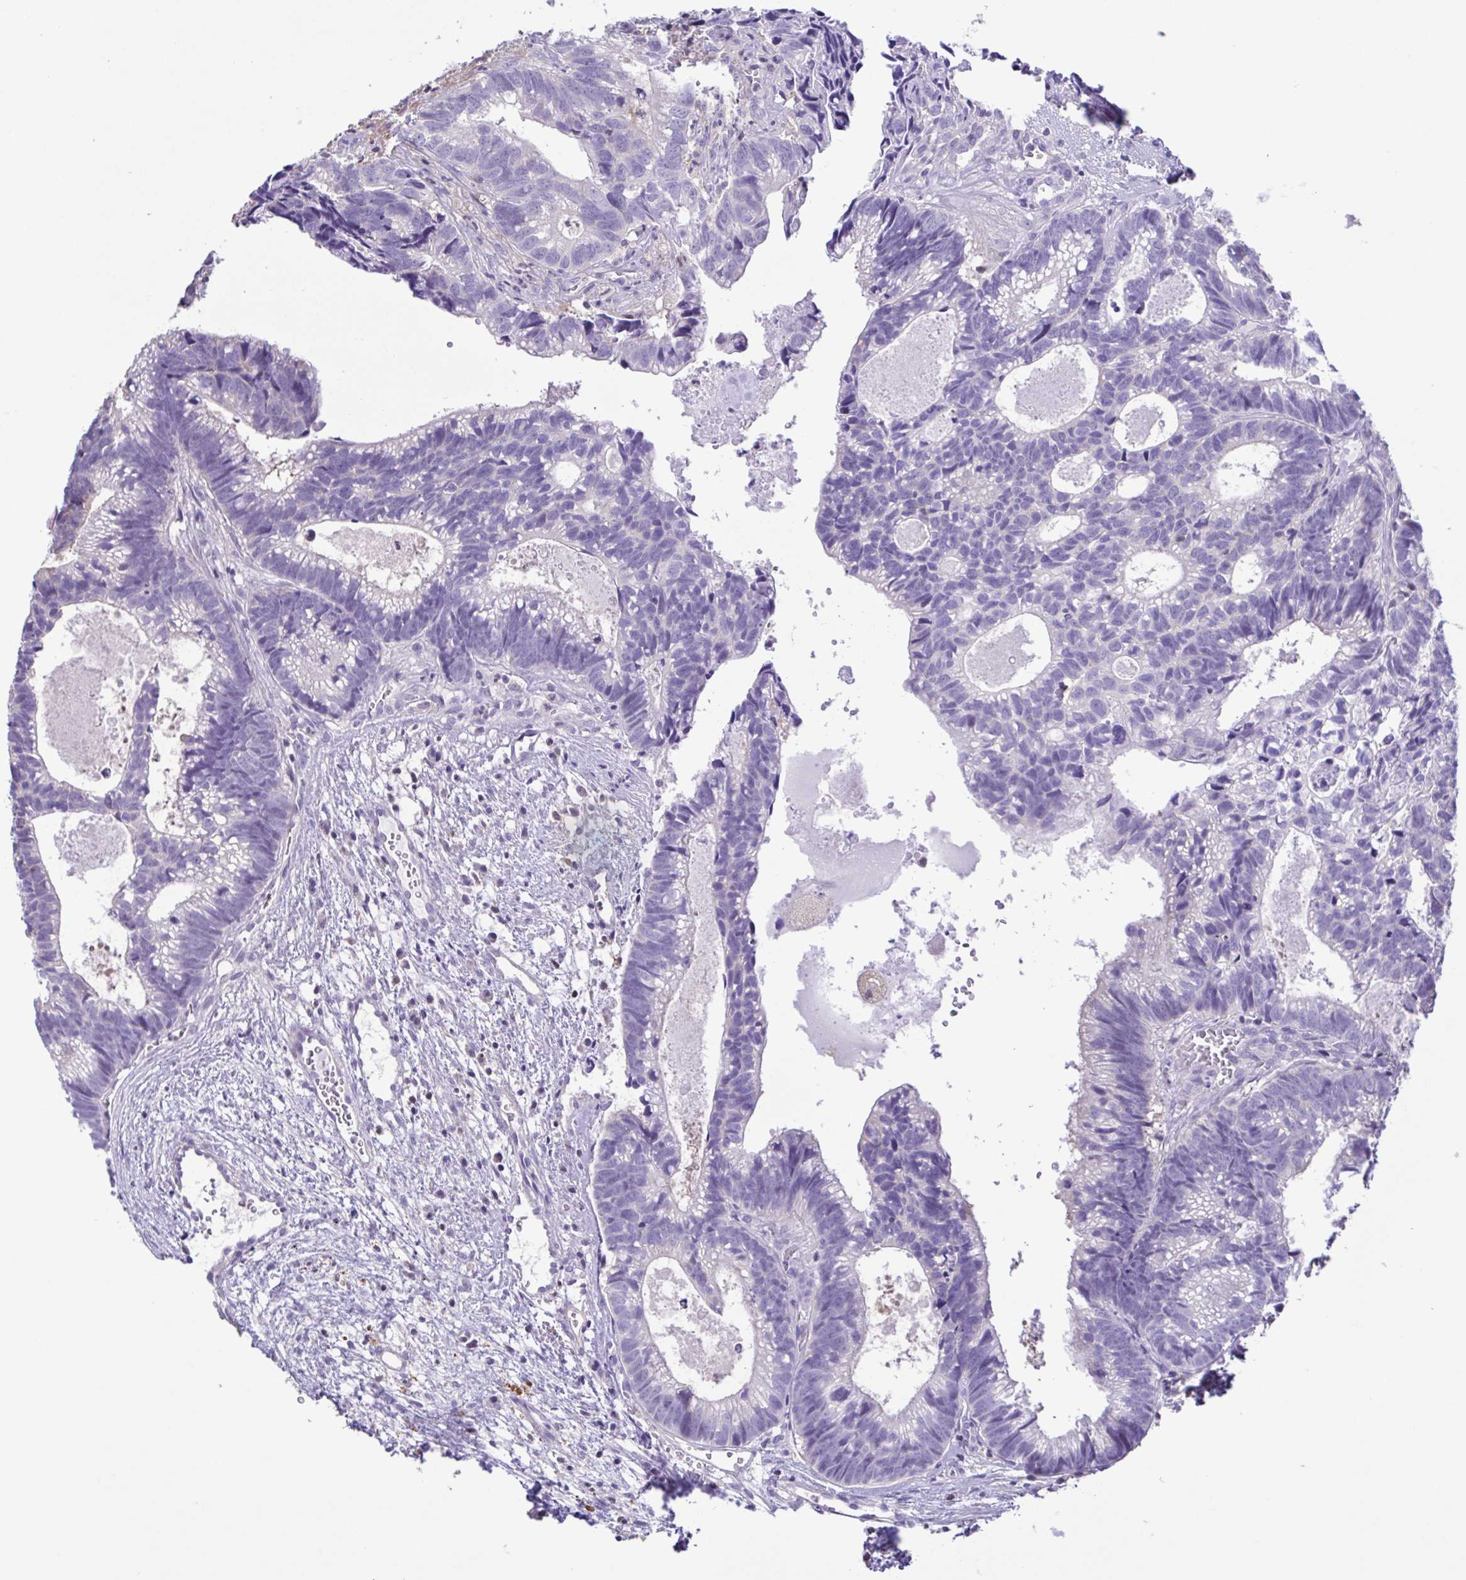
{"staining": {"intensity": "negative", "quantity": "none", "location": "none"}, "tissue": "head and neck cancer", "cell_type": "Tumor cells", "image_type": "cancer", "snomed": [{"axis": "morphology", "description": "Adenocarcinoma, NOS"}, {"axis": "topography", "description": "Head-Neck"}], "caption": "A micrograph of human adenocarcinoma (head and neck) is negative for staining in tumor cells.", "gene": "CYP17A1", "patient": {"sex": "male", "age": 62}}